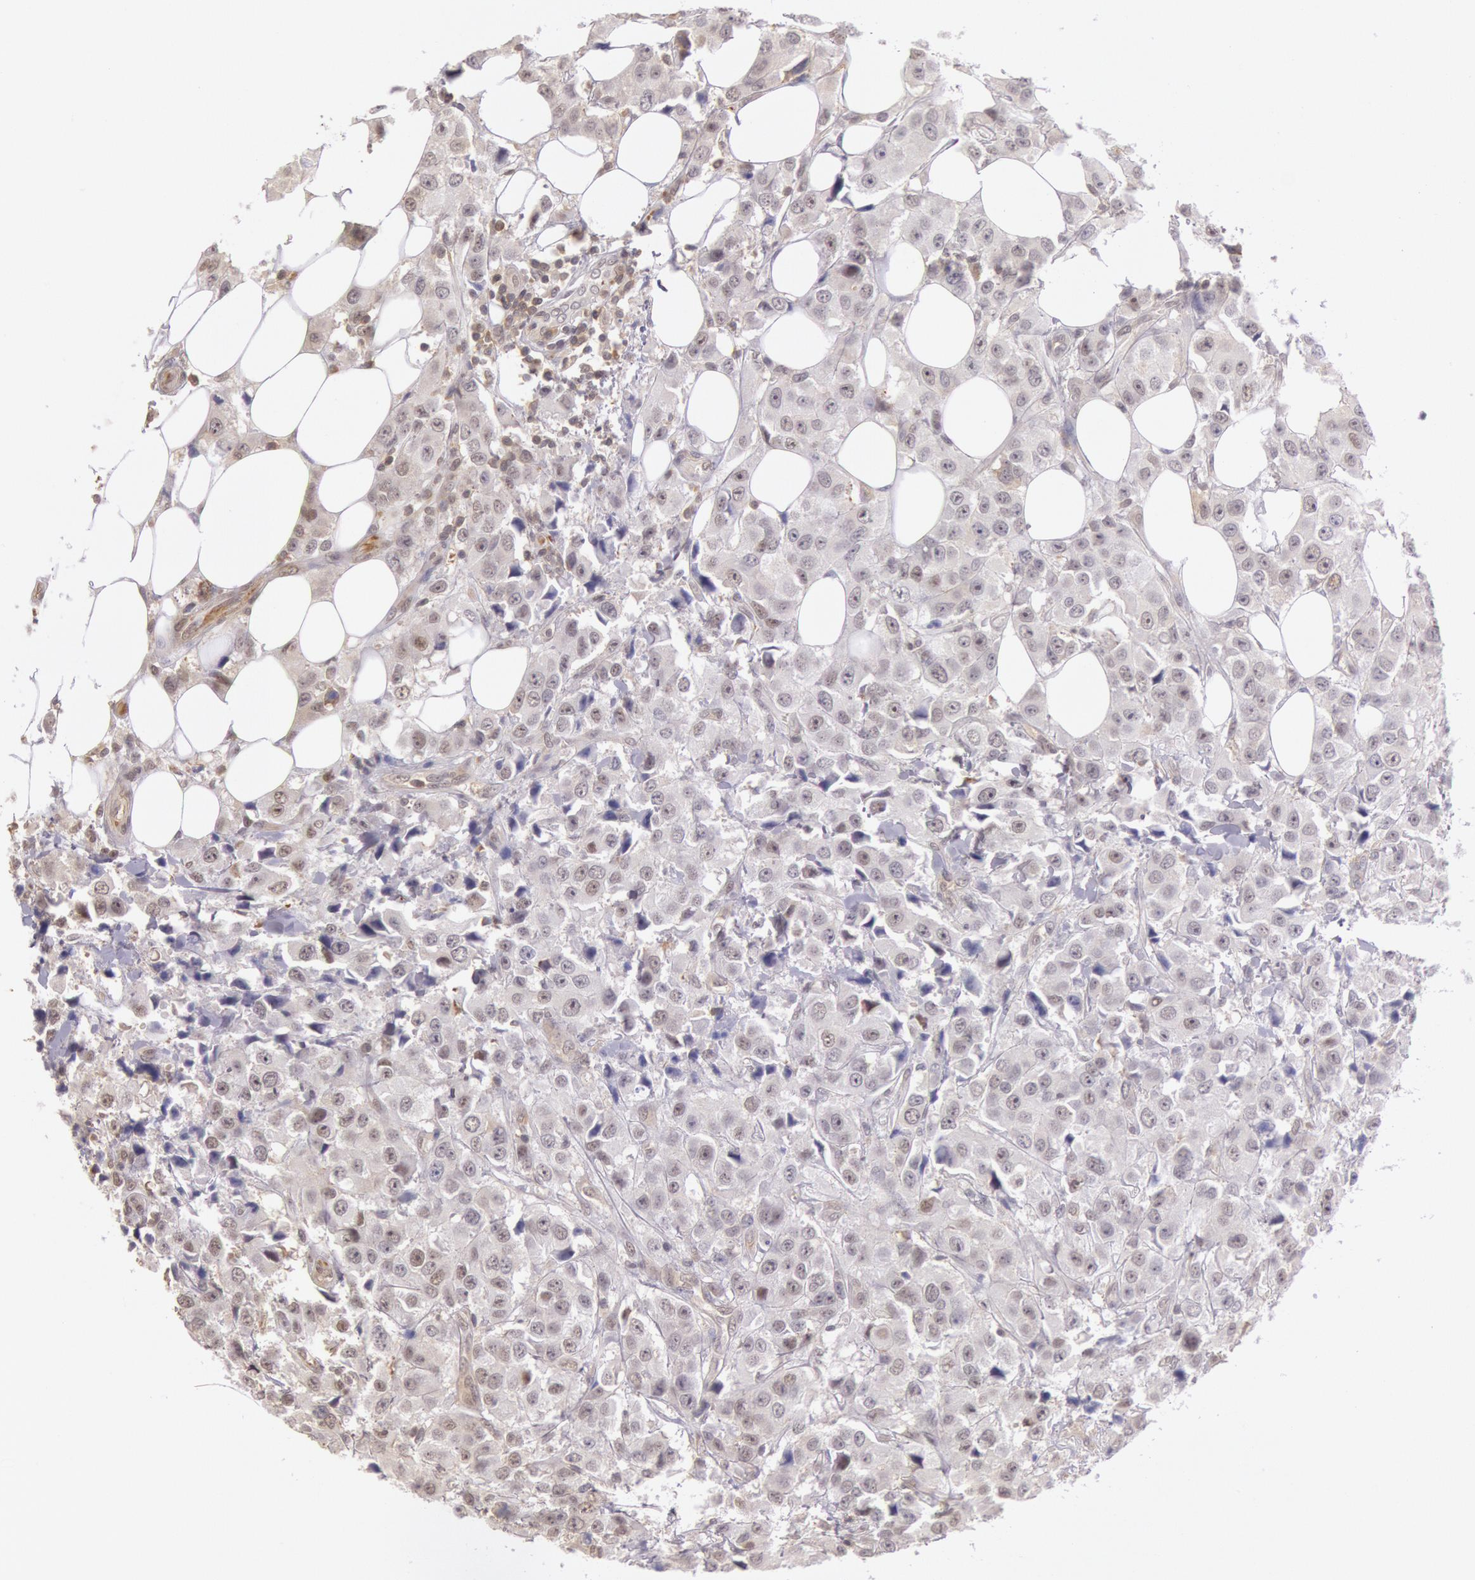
{"staining": {"intensity": "weak", "quantity": "25%-75%", "location": "nuclear"}, "tissue": "breast cancer", "cell_type": "Tumor cells", "image_type": "cancer", "snomed": [{"axis": "morphology", "description": "Duct carcinoma"}, {"axis": "topography", "description": "Breast"}], "caption": "The image exhibits immunohistochemical staining of breast cancer. There is weak nuclear positivity is seen in about 25%-75% of tumor cells.", "gene": "HIF1A", "patient": {"sex": "female", "age": 58}}